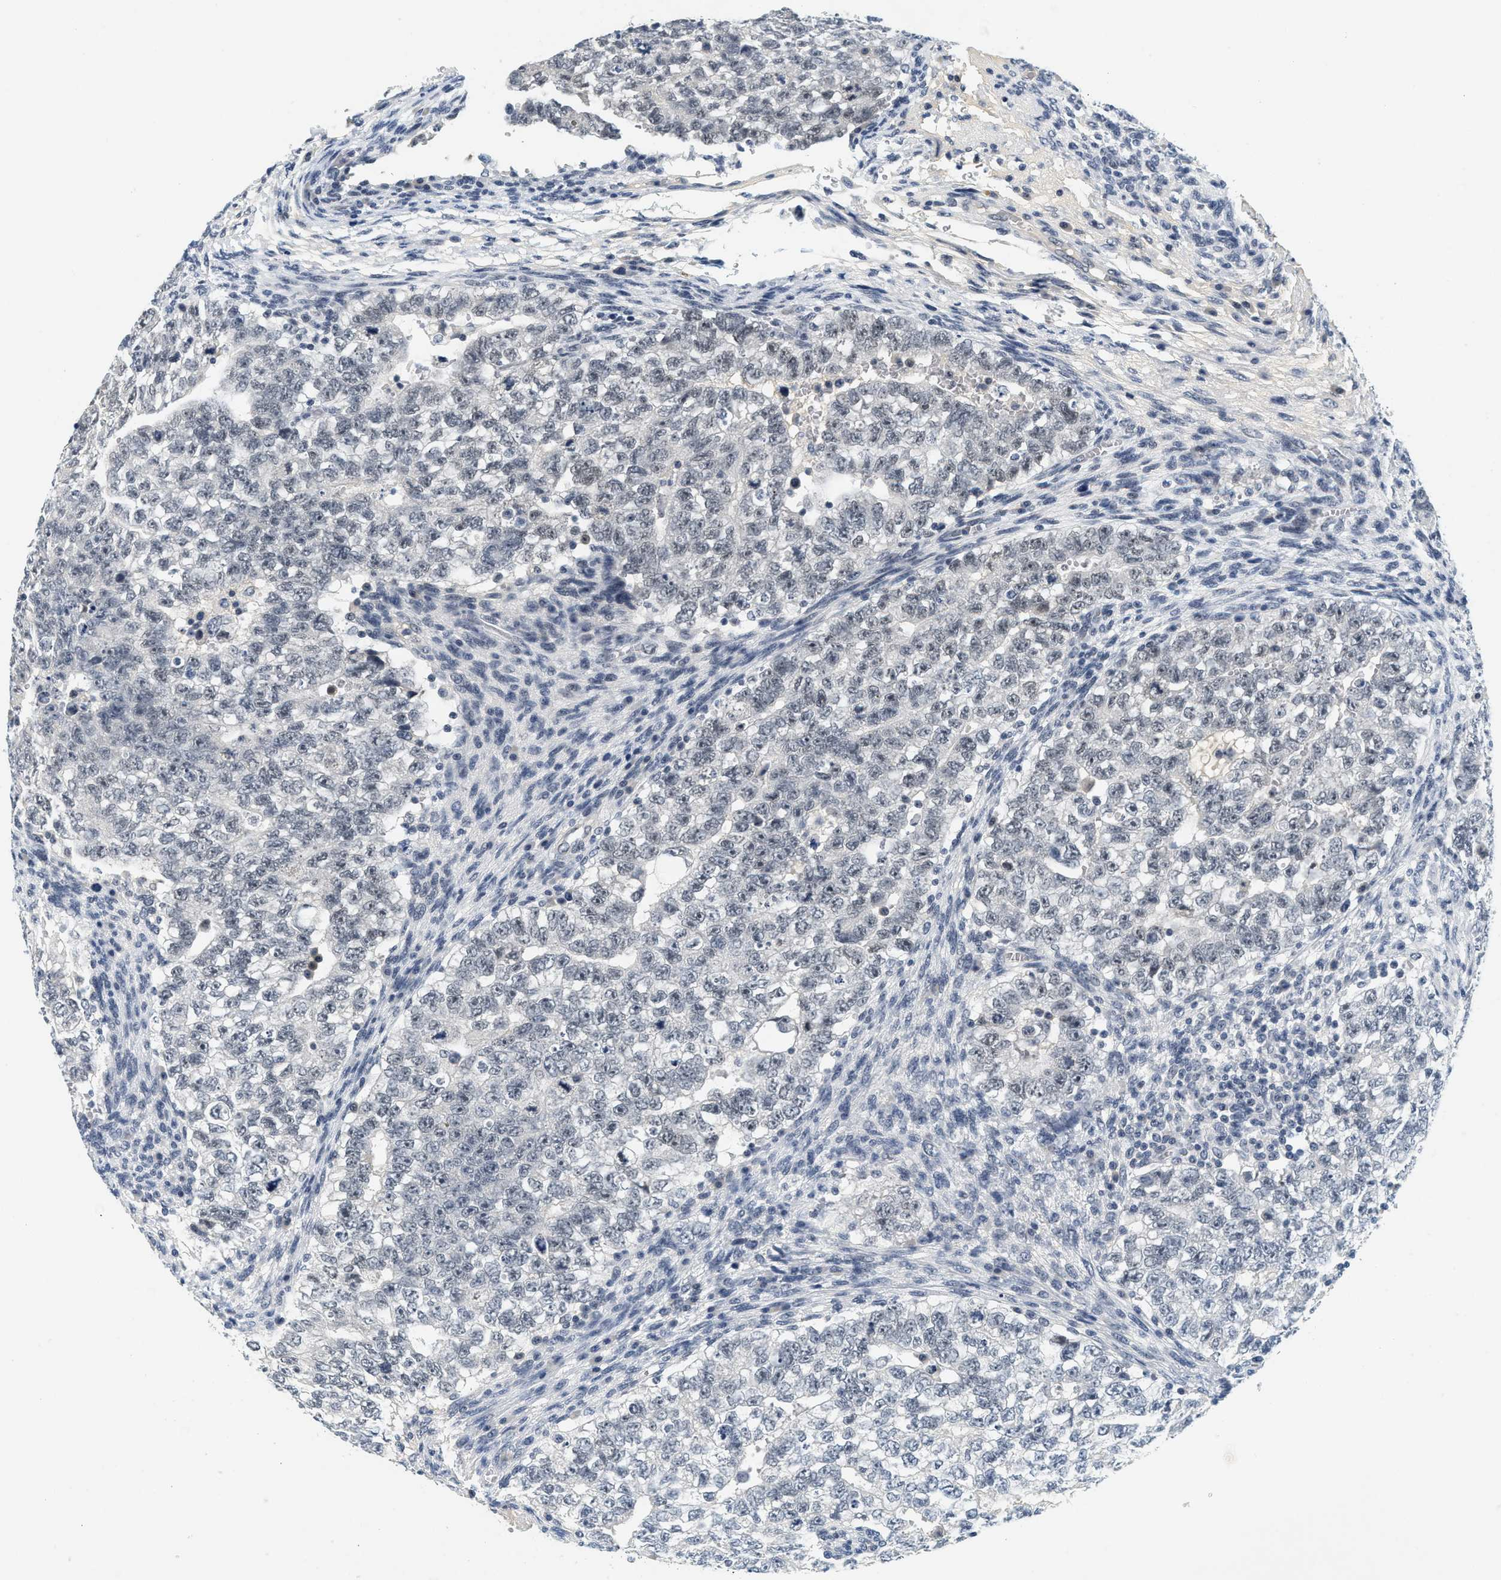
{"staining": {"intensity": "weak", "quantity": "<25%", "location": "nuclear"}, "tissue": "testis cancer", "cell_type": "Tumor cells", "image_type": "cancer", "snomed": [{"axis": "morphology", "description": "Seminoma, NOS"}, {"axis": "morphology", "description": "Carcinoma, Embryonal, NOS"}, {"axis": "topography", "description": "Testis"}], "caption": "High magnification brightfield microscopy of seminoma (testis) stained with DAB (brown) and counterstained with hematoxylin (blue): tumor cells show no significant staining.", "gene": "MZF1", "patient": {"sex": "male", "age": 38}}